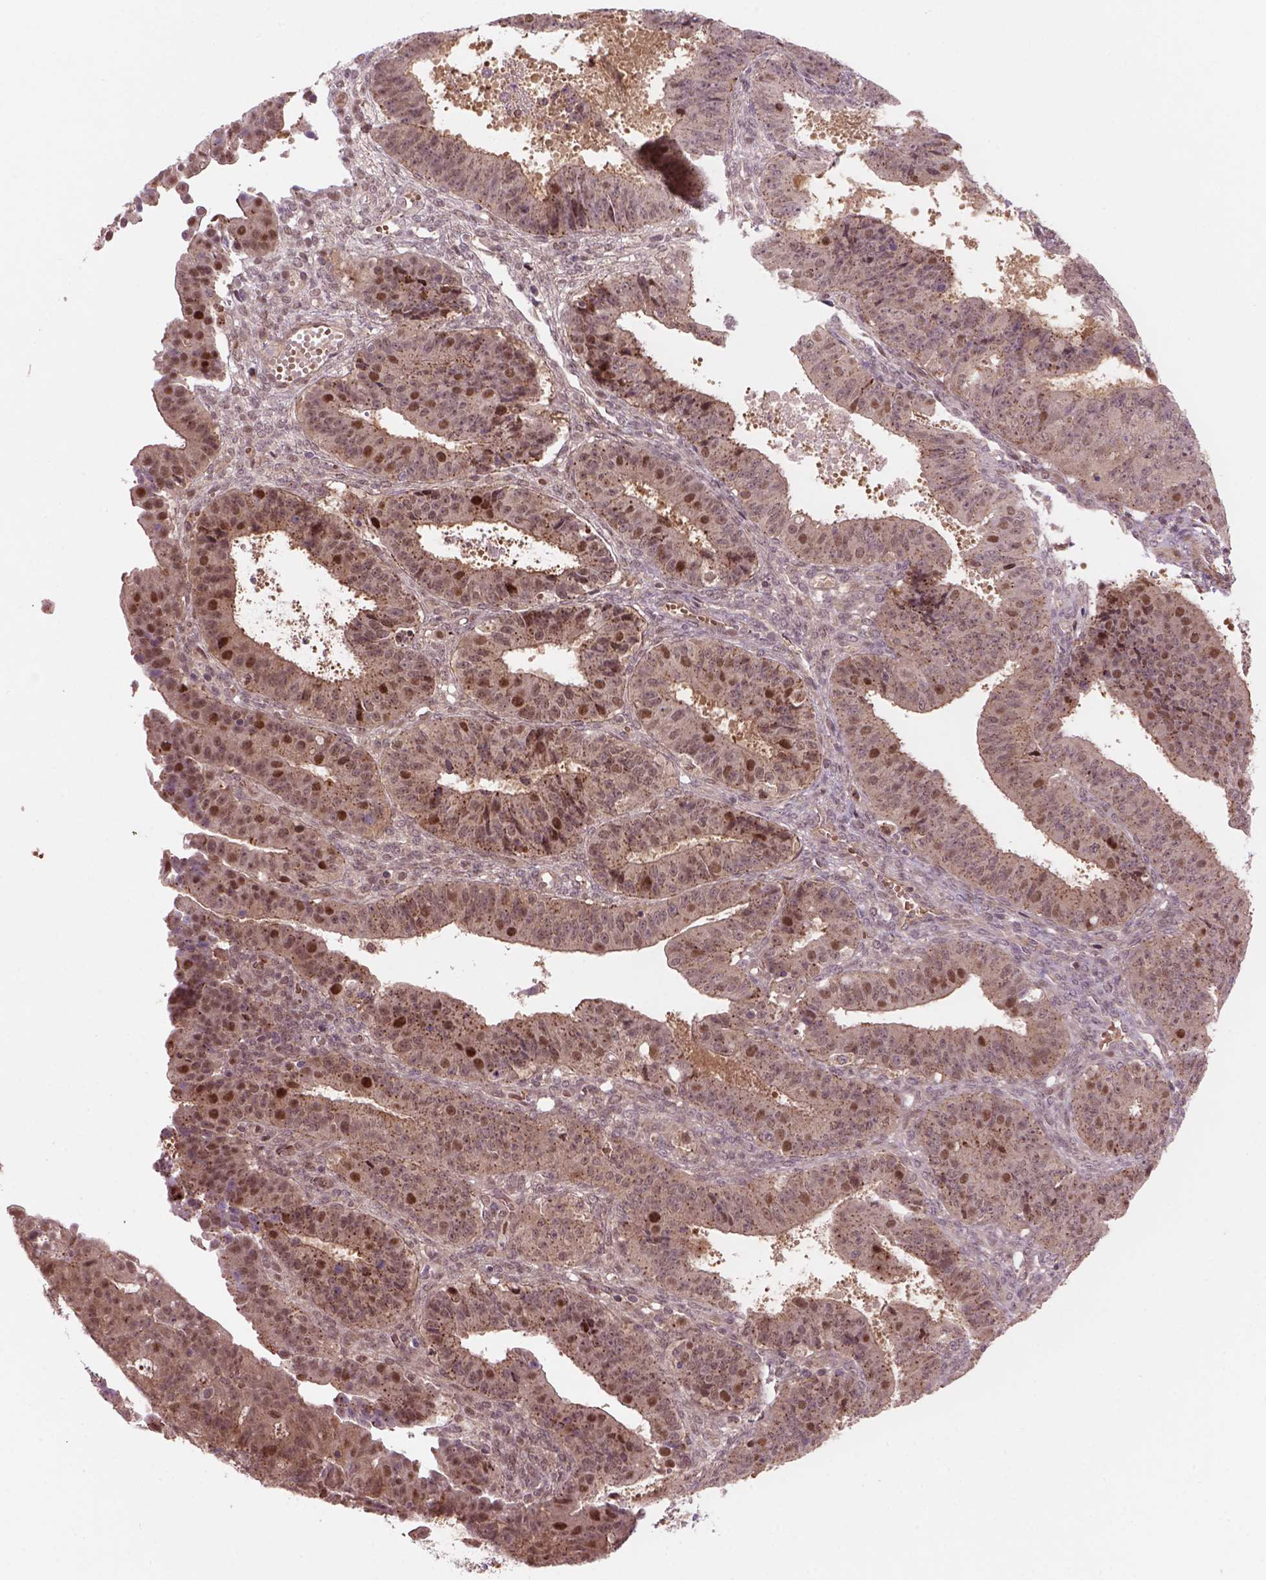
{"staining": {"intensity": "moderate", "quantity": "25%-75%", "location": "cytoplasmic/membranous,nuclear"}, "tissue": "ovarian cancer", "cell_type": "Tumor cells", "image_type": "cancer", "snomed": [{"axis": "morphology", "description": "Carcinoma, endometroid"}, {"axis": "topography", "description": "Ovary"}], "caption": "Approximately 25%-75% of tumor cells in human ovarian cancer (endometroid carcinoma) show moderate cytoplasmic/membranous and nuclear protein positivity as visualized by brown immunohistochemical staining.", "gene": "PSMD11", "patient": {"sex": "female", "age": 42}}